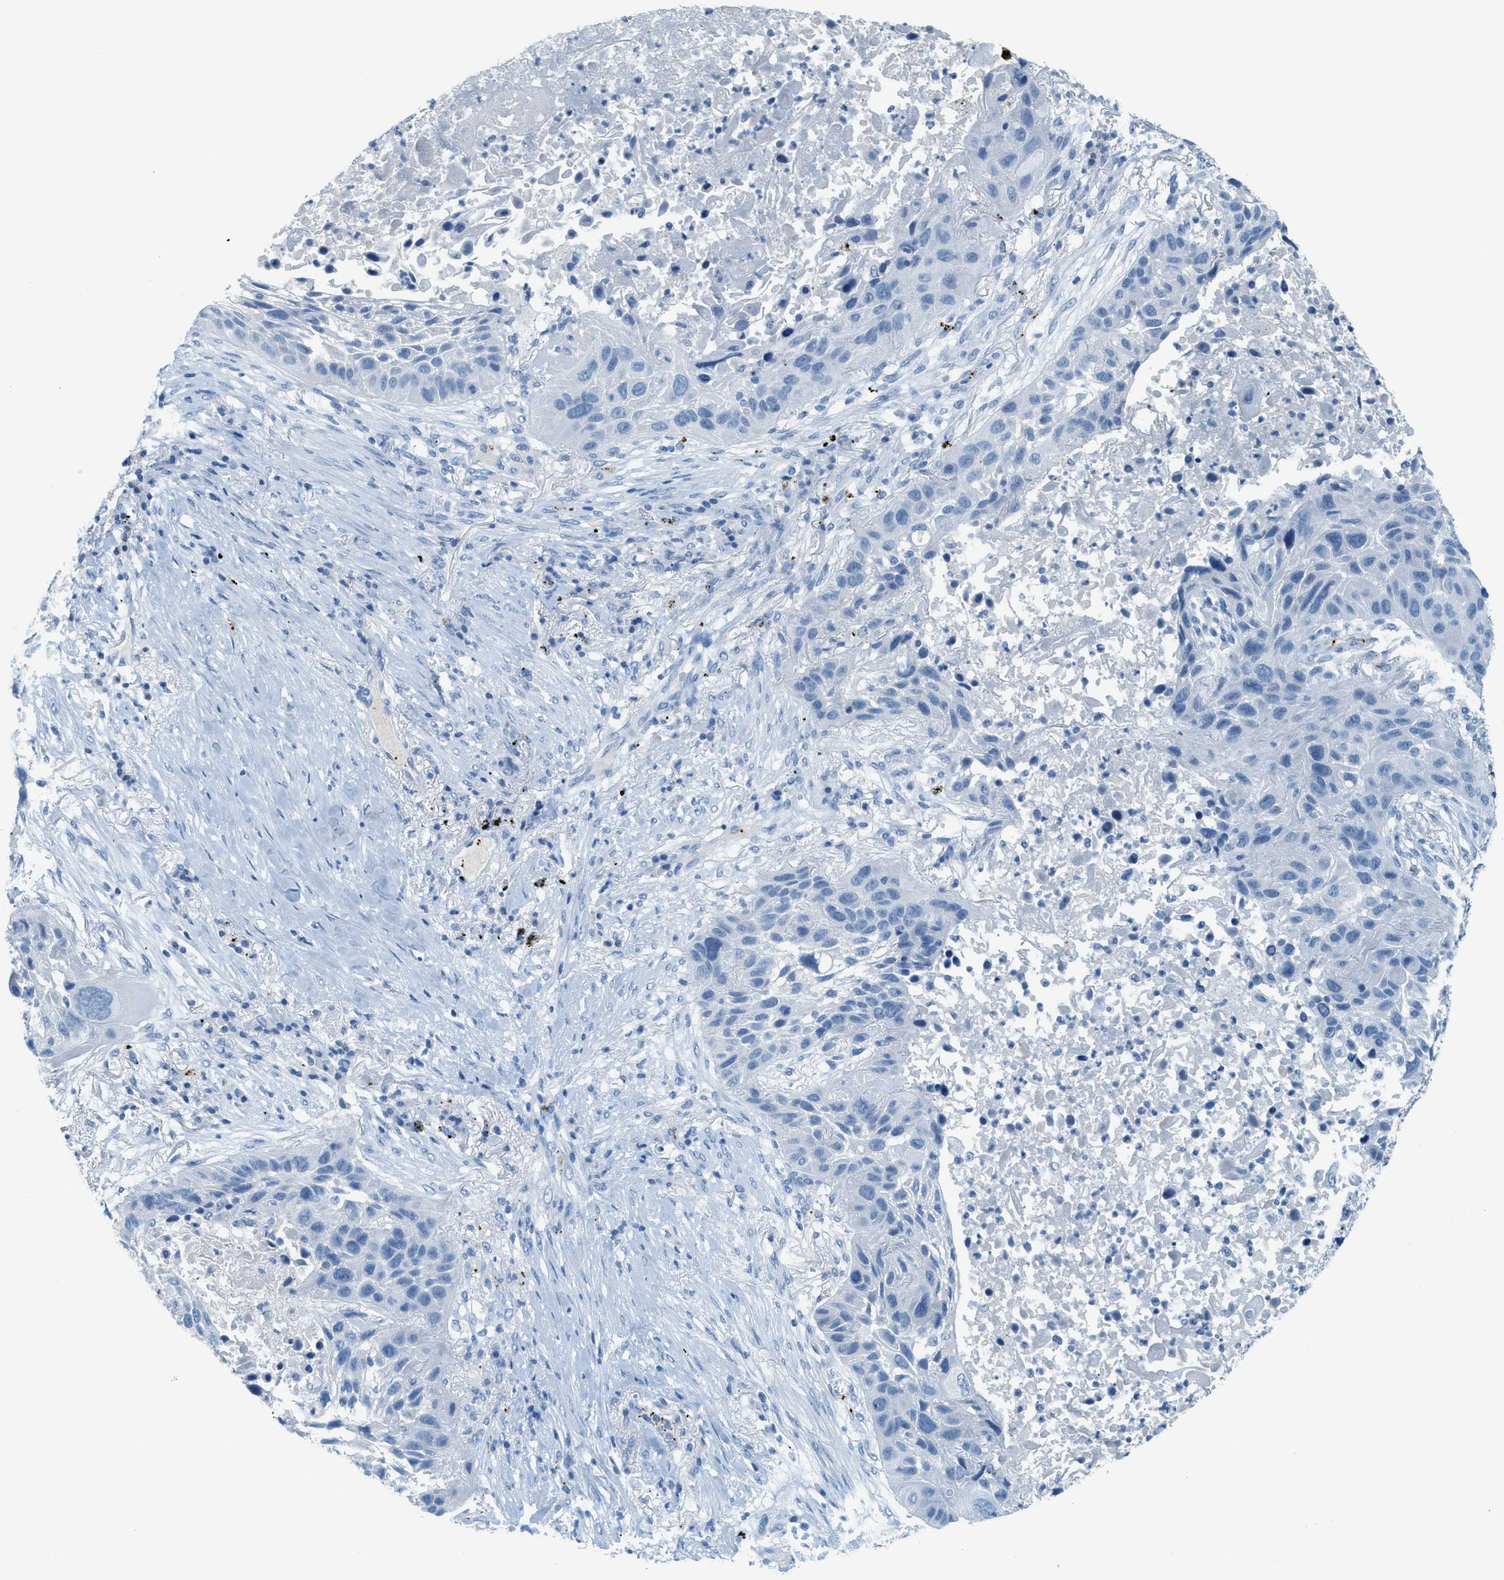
{"staining": {"intensity": "negative", "quantity": "none", "location": "none"}, "tissue": "lung cancer", "cell_type": "Tumor cells", "image_type": "cancer", "snomed": [{"axis": "morphology", "description": "Squamous cell carcinoma, NOS"}, {"axis": "topography", "description": "Lung"}], "caption": "Tumor cells show no significant protein positivity in lung cancer (squamous cell carcinoma).", "gene": "PPBP", "patient": {"sex": "male", "age": 57}}